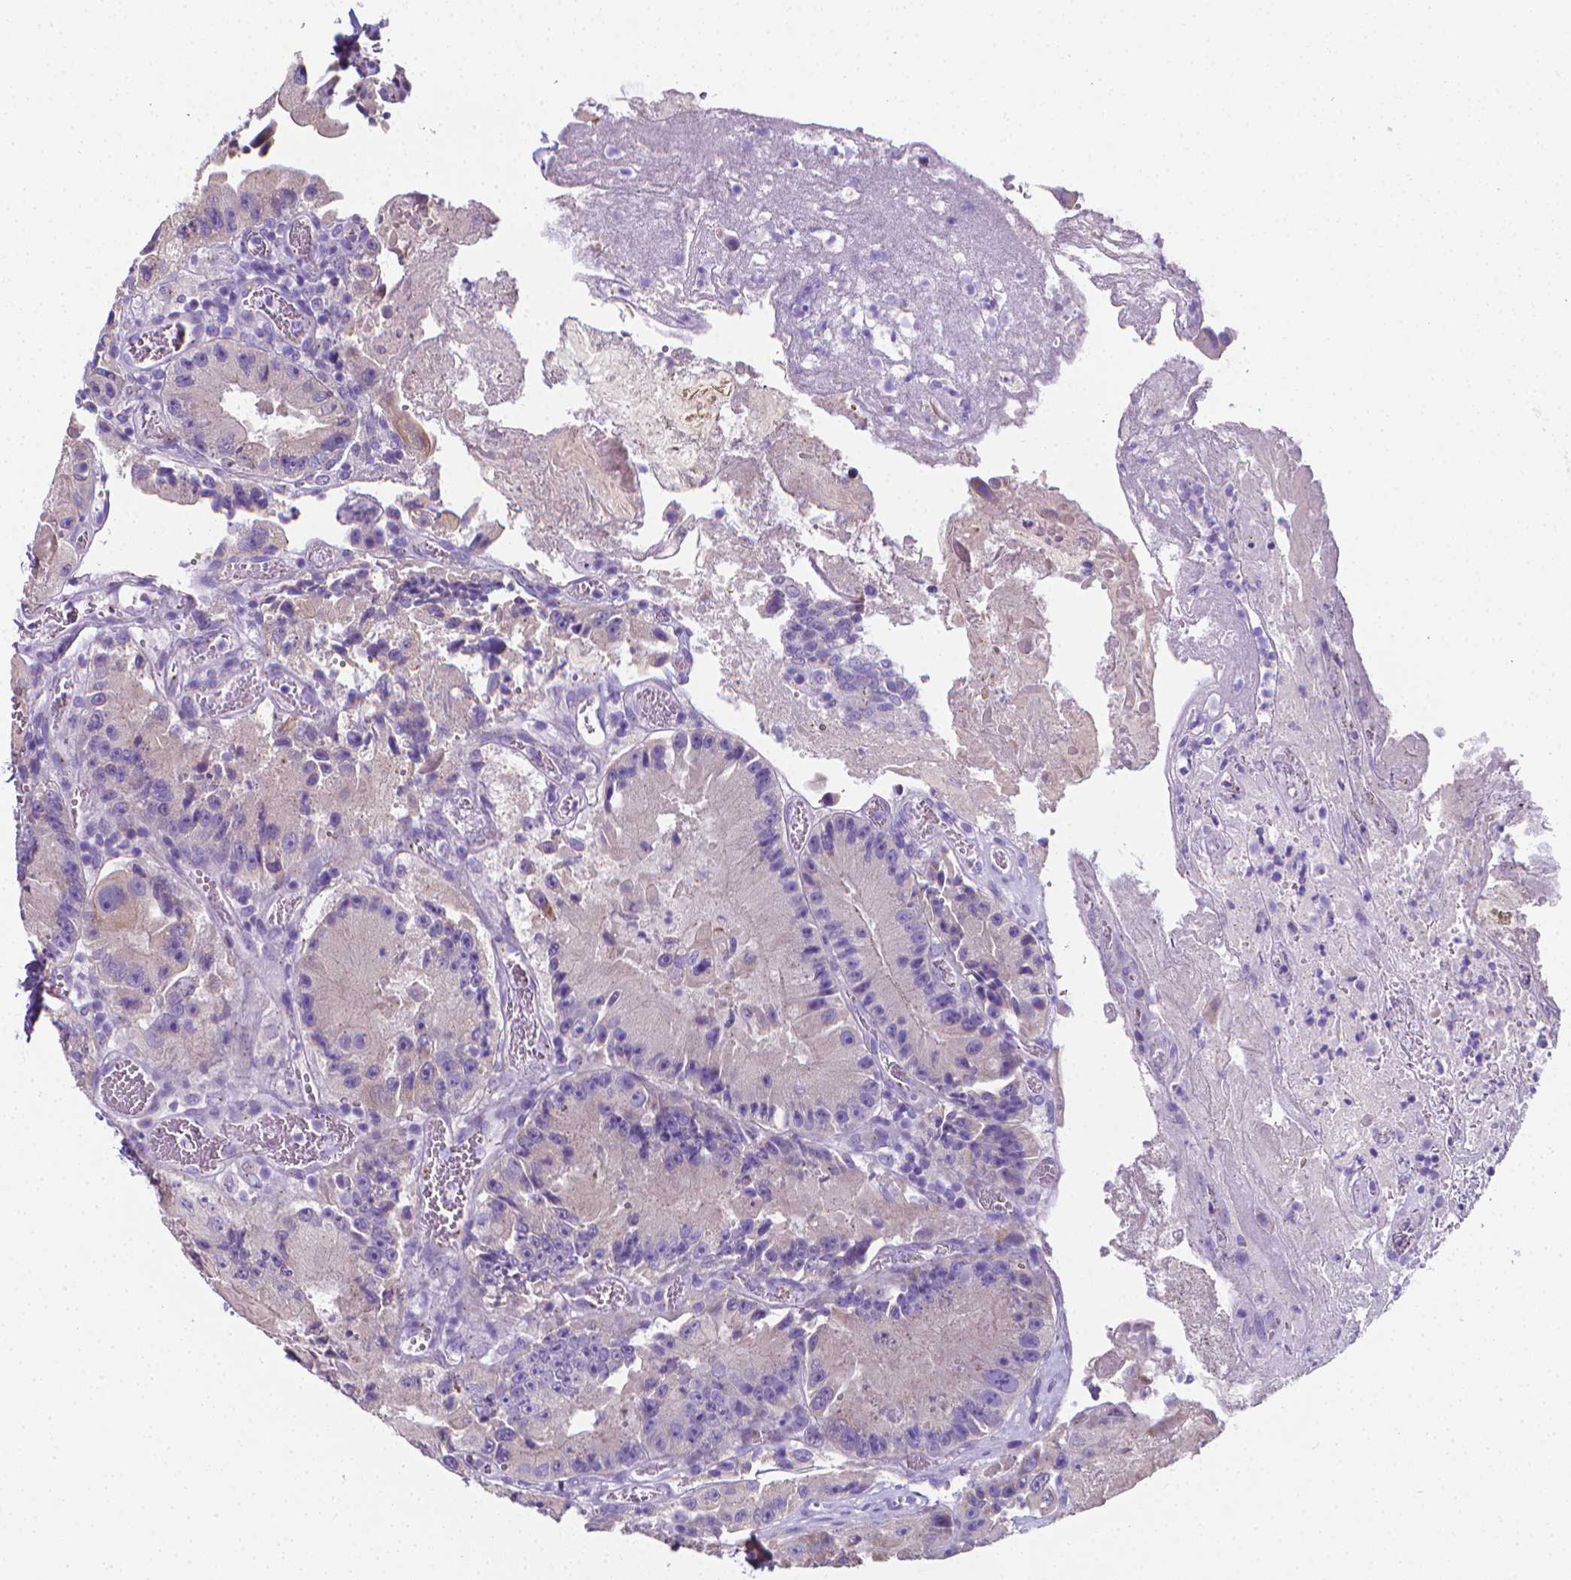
{"staining": {"intensity": "negative", "quantity": "none", "location": "none"}, "tissue": "colorectal cancer", "cell_type": "Tumor cells", "image_type": "cancer", "snomed": [{"axis": "morphology", "description": "Adenocarcinoma, NOS"}, {"axis": "topography", "description": "Colon"}], "caption": "Tumor cells show no significant protein positivity in adenocarcinoma (colorectal).", "gene": "LRRC73", "patient": {"sex": "female", "age": 86}}